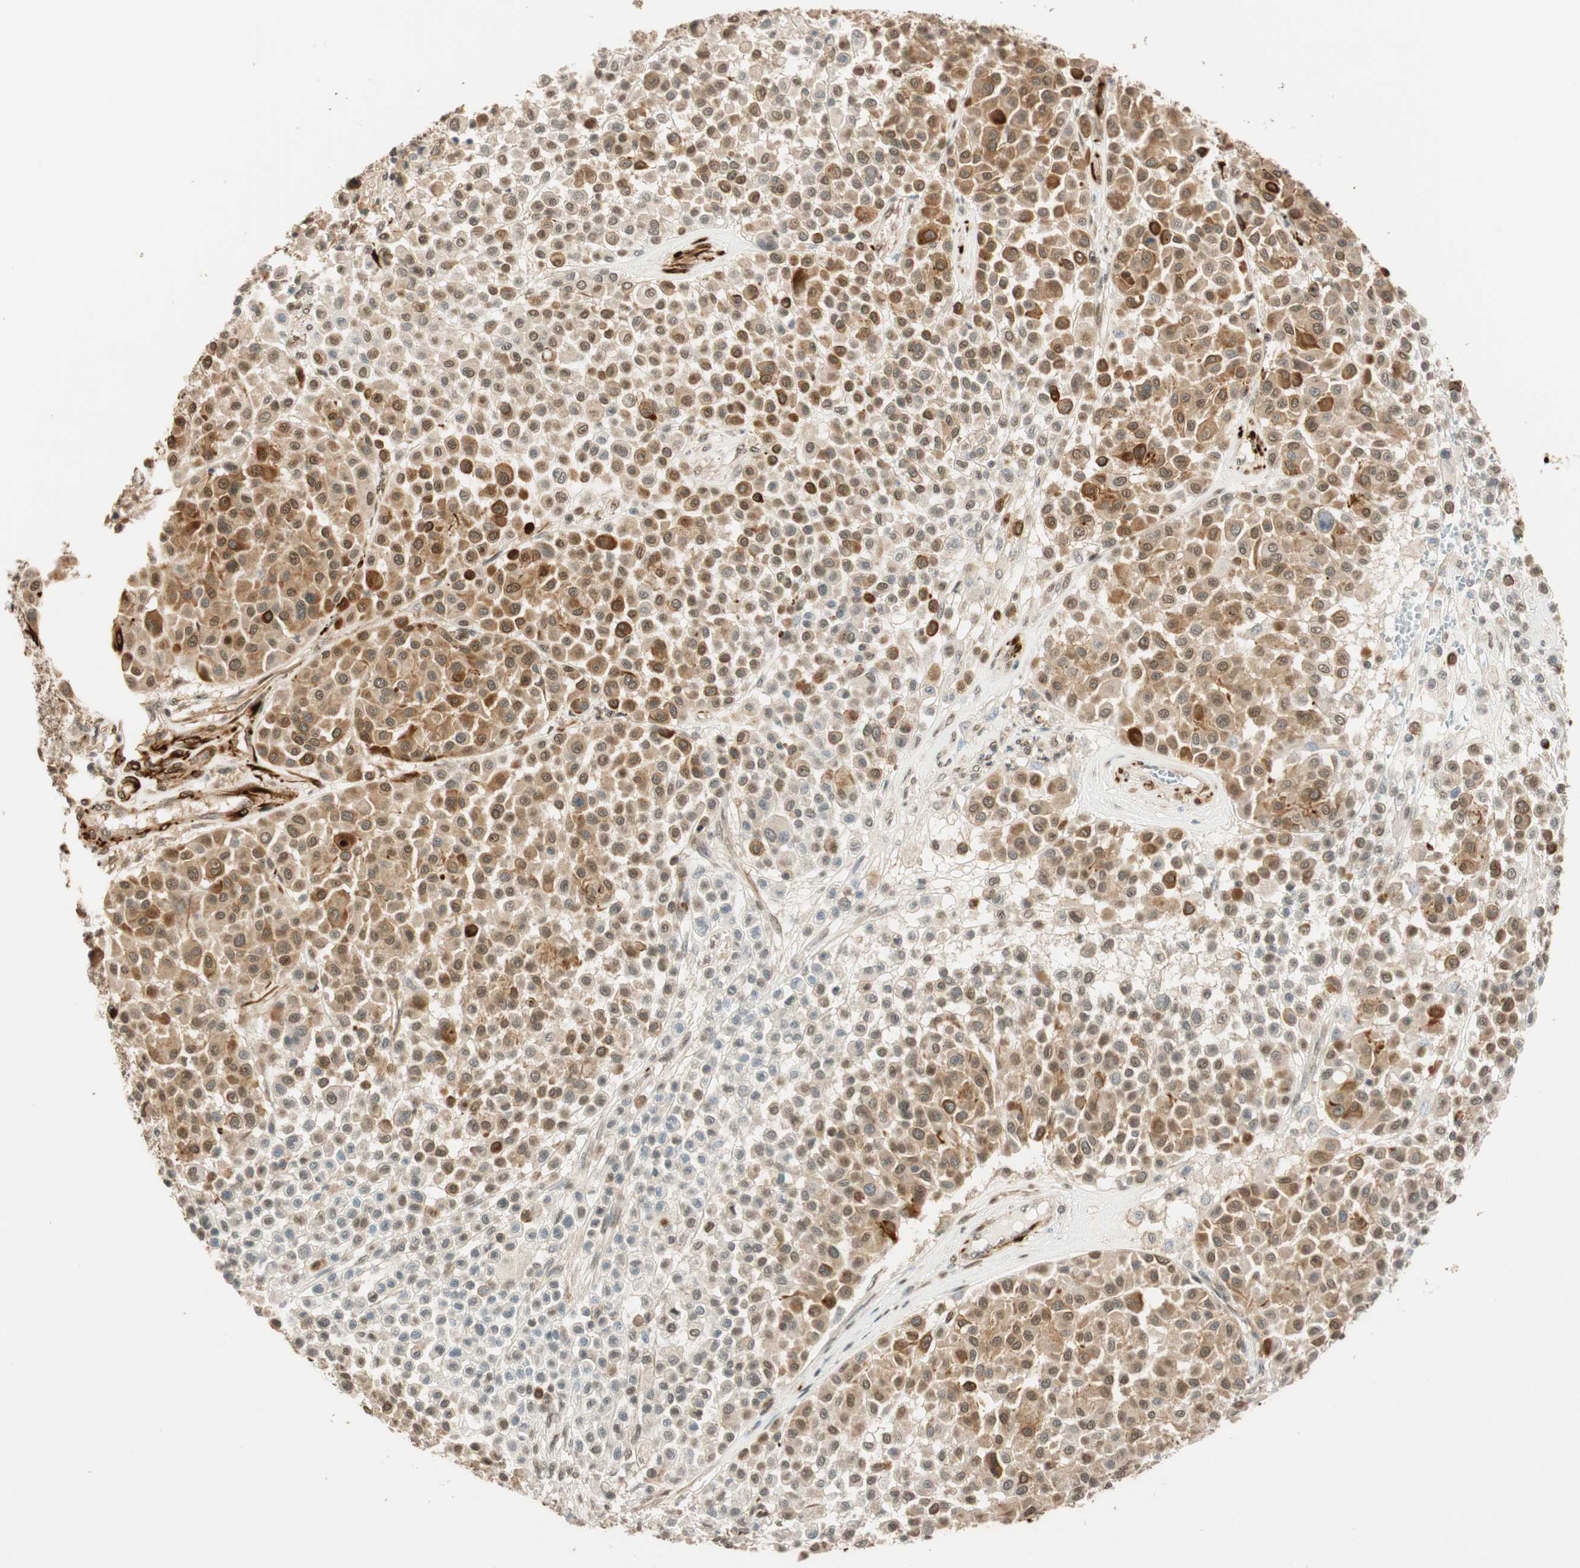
{"staining": {"intensity": "moderate", "quantity": ">75%", "location": "cytoplasmic/membranous,nuclear"}, "tissue": "melanoma", "cell_type": "Tumor cells", "image_type": "cancer", "snomed": [{"axis": "morphology", "description": "Malignant melanoma, Metastatic site"}, {"axis": "topography", "description": "Soft tissue"}], "caption": "Immunohistochemical staining of malignant melanoma (metastatic site) demonstrates medium levels of moderate cytoplasmic/membranous and nuclear protein positivity in approximately >75% of tumor cells.", "gene": "NES", "patient": {"sex": "male", "age": 41}}